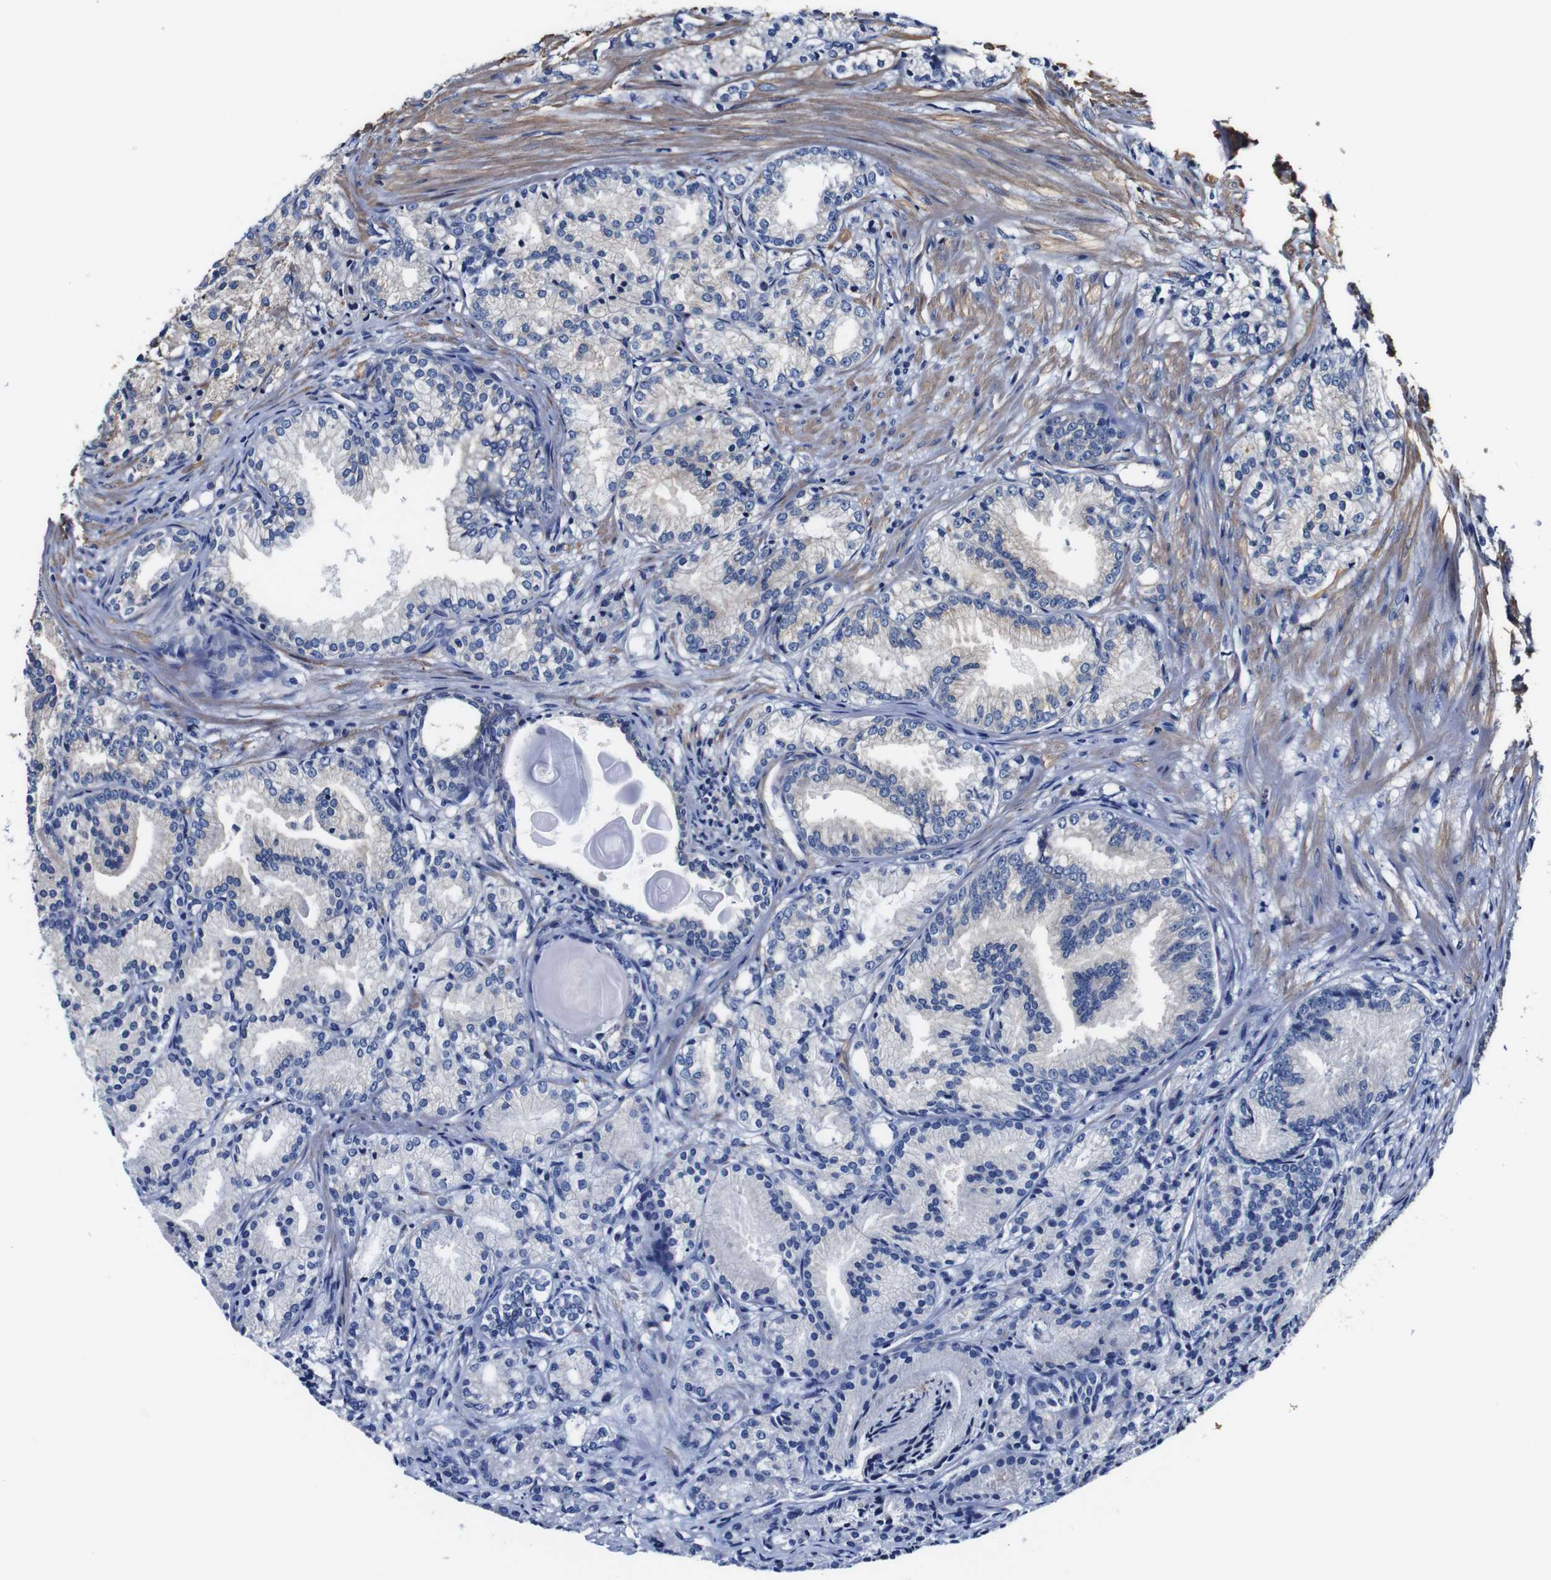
{"staining": {"intensity": "negative", "quantity": "none", "location": "none"}, "tissue": "prostate cancer", "cell_type": "Tumor cells", "image_type": "cancer", "snomed": [{"axis": "morphology", "description": "Adenocarcinoma, Low grade"}, {"axis": "topography", "description": "Prostate"}], "caption": "Tumor cells show no significant protein positivity in adenocarcinoma (low-grade) (prostate).", "gene": "PDCD6IP", "patient": {"sex": "male", "age": 72}}